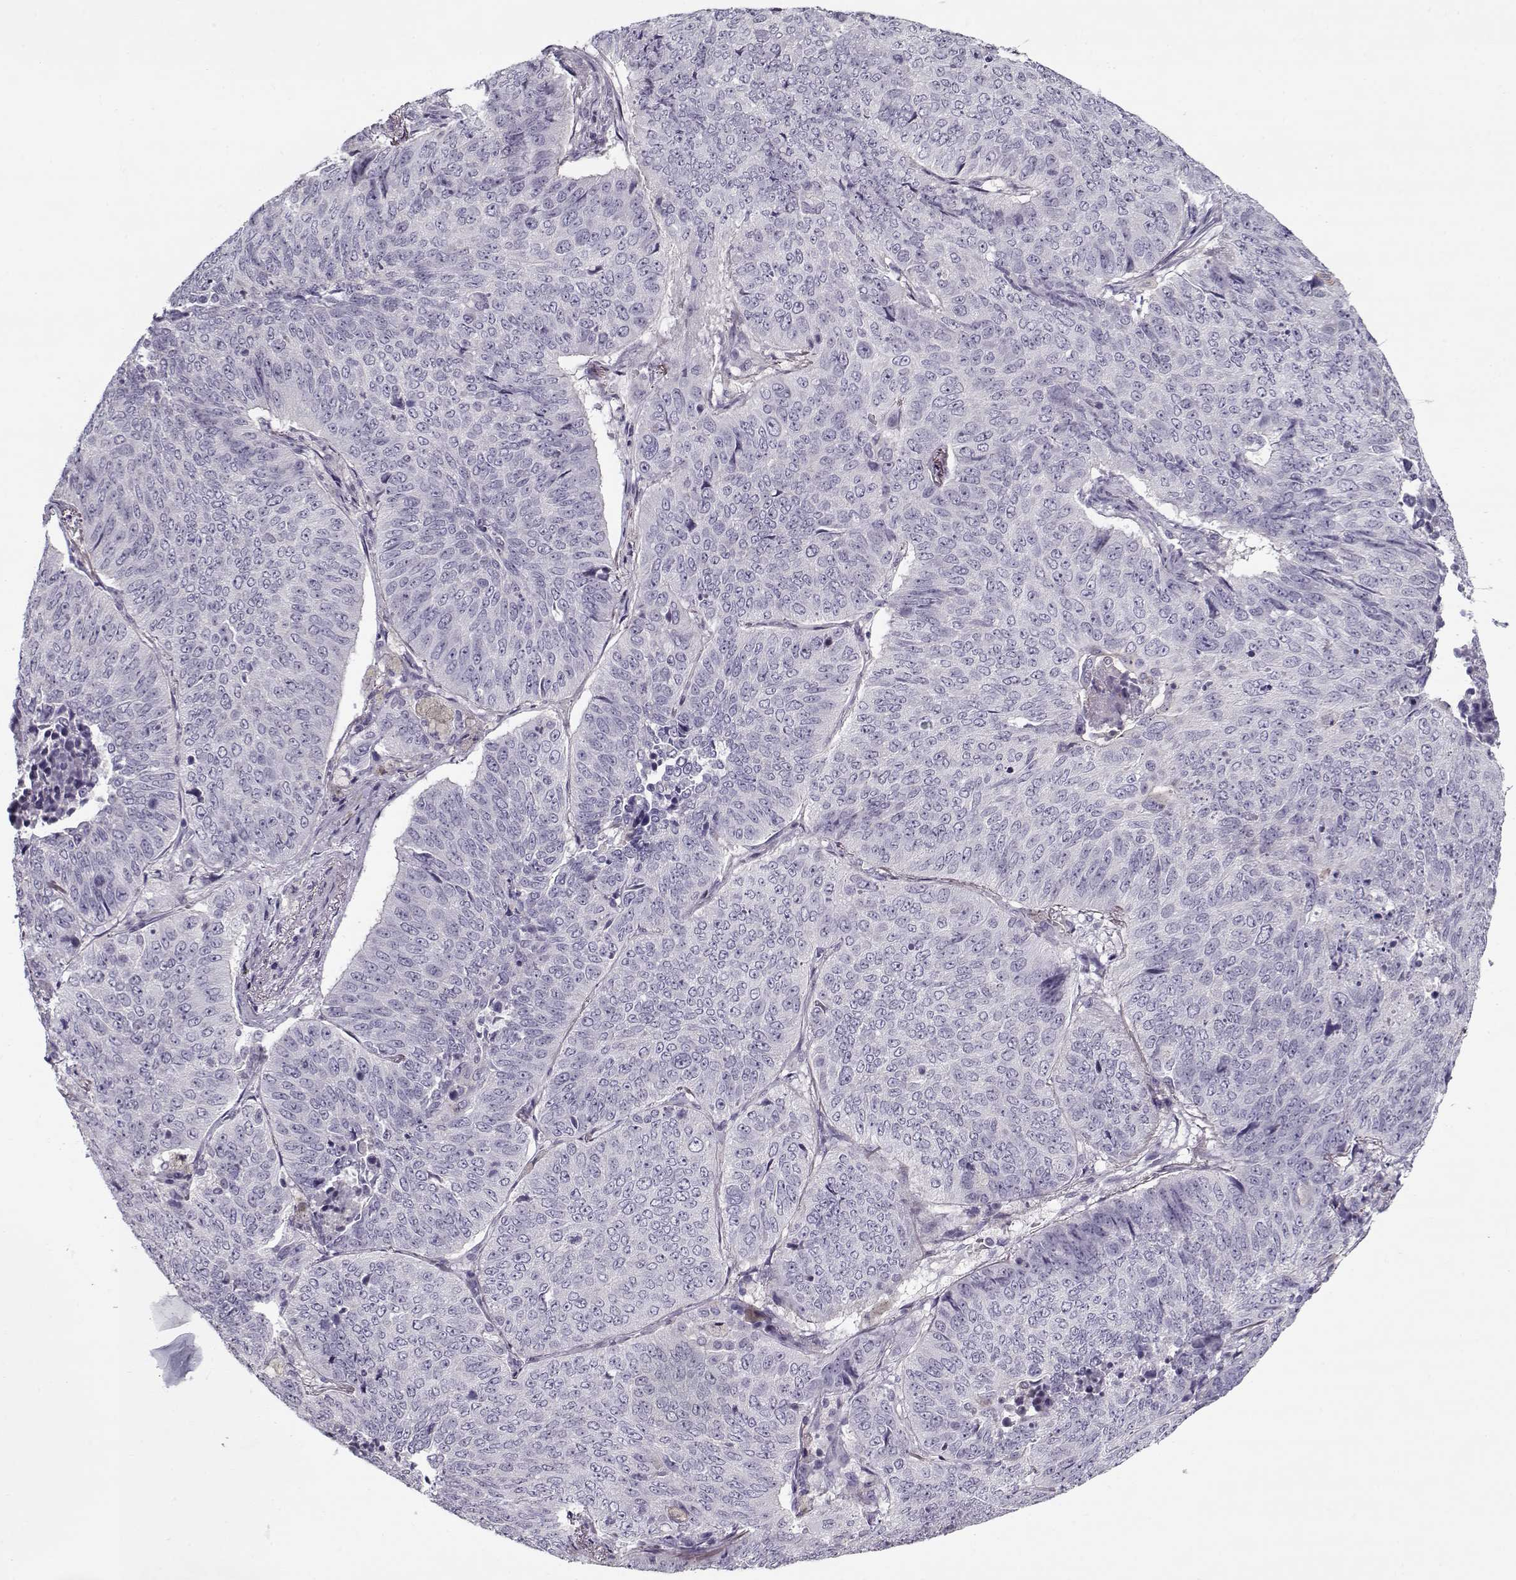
{"staining": {"intensity": "negative", "quantity": "none", "location": "none"}, "tissue": "lung cancer", "cell_type": "Tumor cells", "image_type": "cancer", "snomed": [{"axis": "morphology", "description": "Normal tissue, NOS"}, {"axis": "morphology", "description": "Squamous cell carcinoma, NOS"}, {"axis": "topography", "description": "Bronchus"}, {"axis": "topography", "description": "Lung"}], "caption": "A micrograph of lung cancer (squamous cell carcinoma) stained for a protein exhibits no brown staining in tumor cells.", "gene": "CCDC136", "patient": {"sex": "male", "age": 64}}